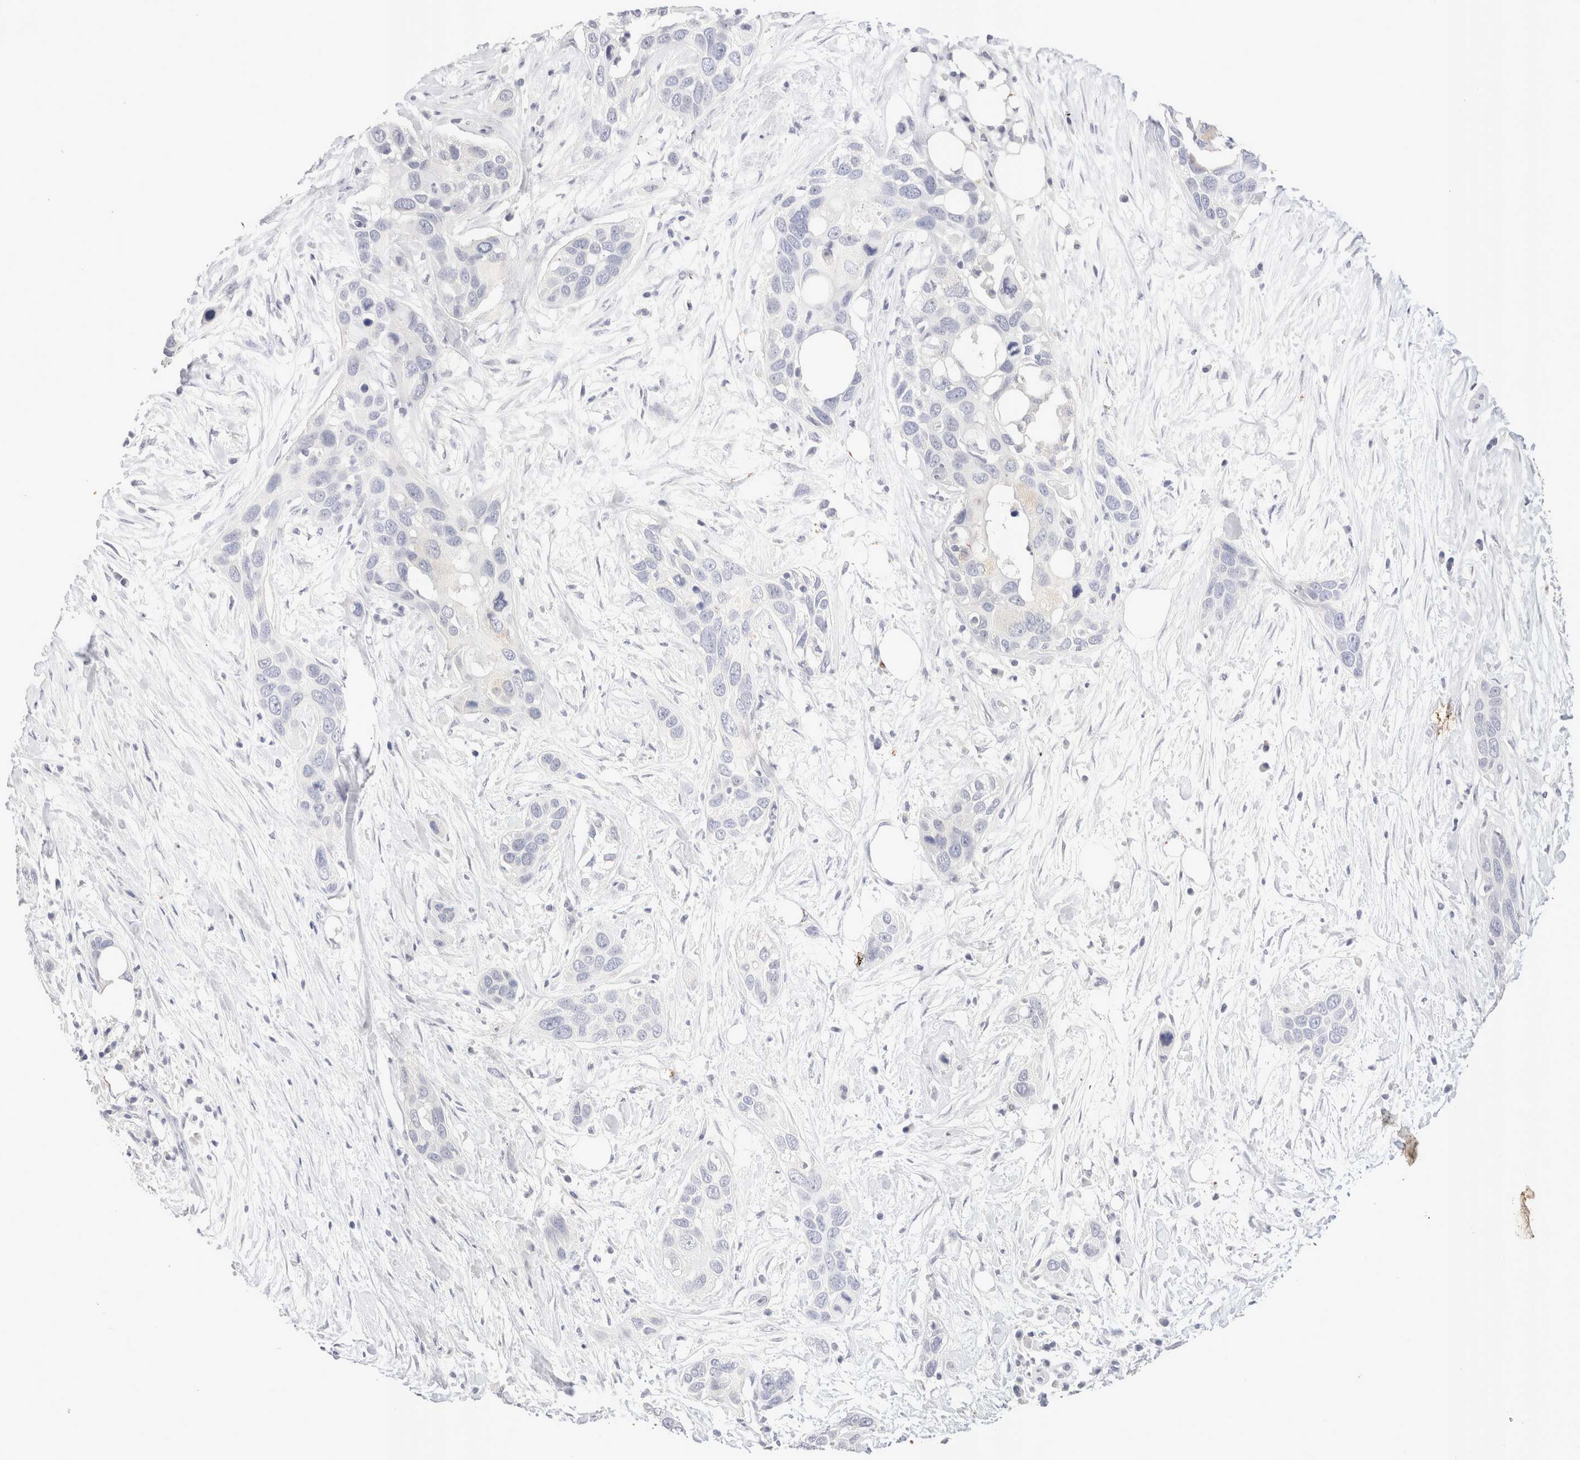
{"staining": {"intensity": "negative", "quantity": "none", "location": "none"}, "tissue": "pancreatic cancer", "cell_type": "Tumor cells", "image_type": "cancer", "snomed": [{"axis": "morphology", "description": "Adenocarcinoma, NOS"}, {"axis": "topography", "description": "Pancreas"}], "caption": "IHC of pancreatic cancer (adenocarcinoma) exhibits no positivity in tumor cells.", "gene": "EPCAM", "patient": {"sex": "female", "age": 60}}